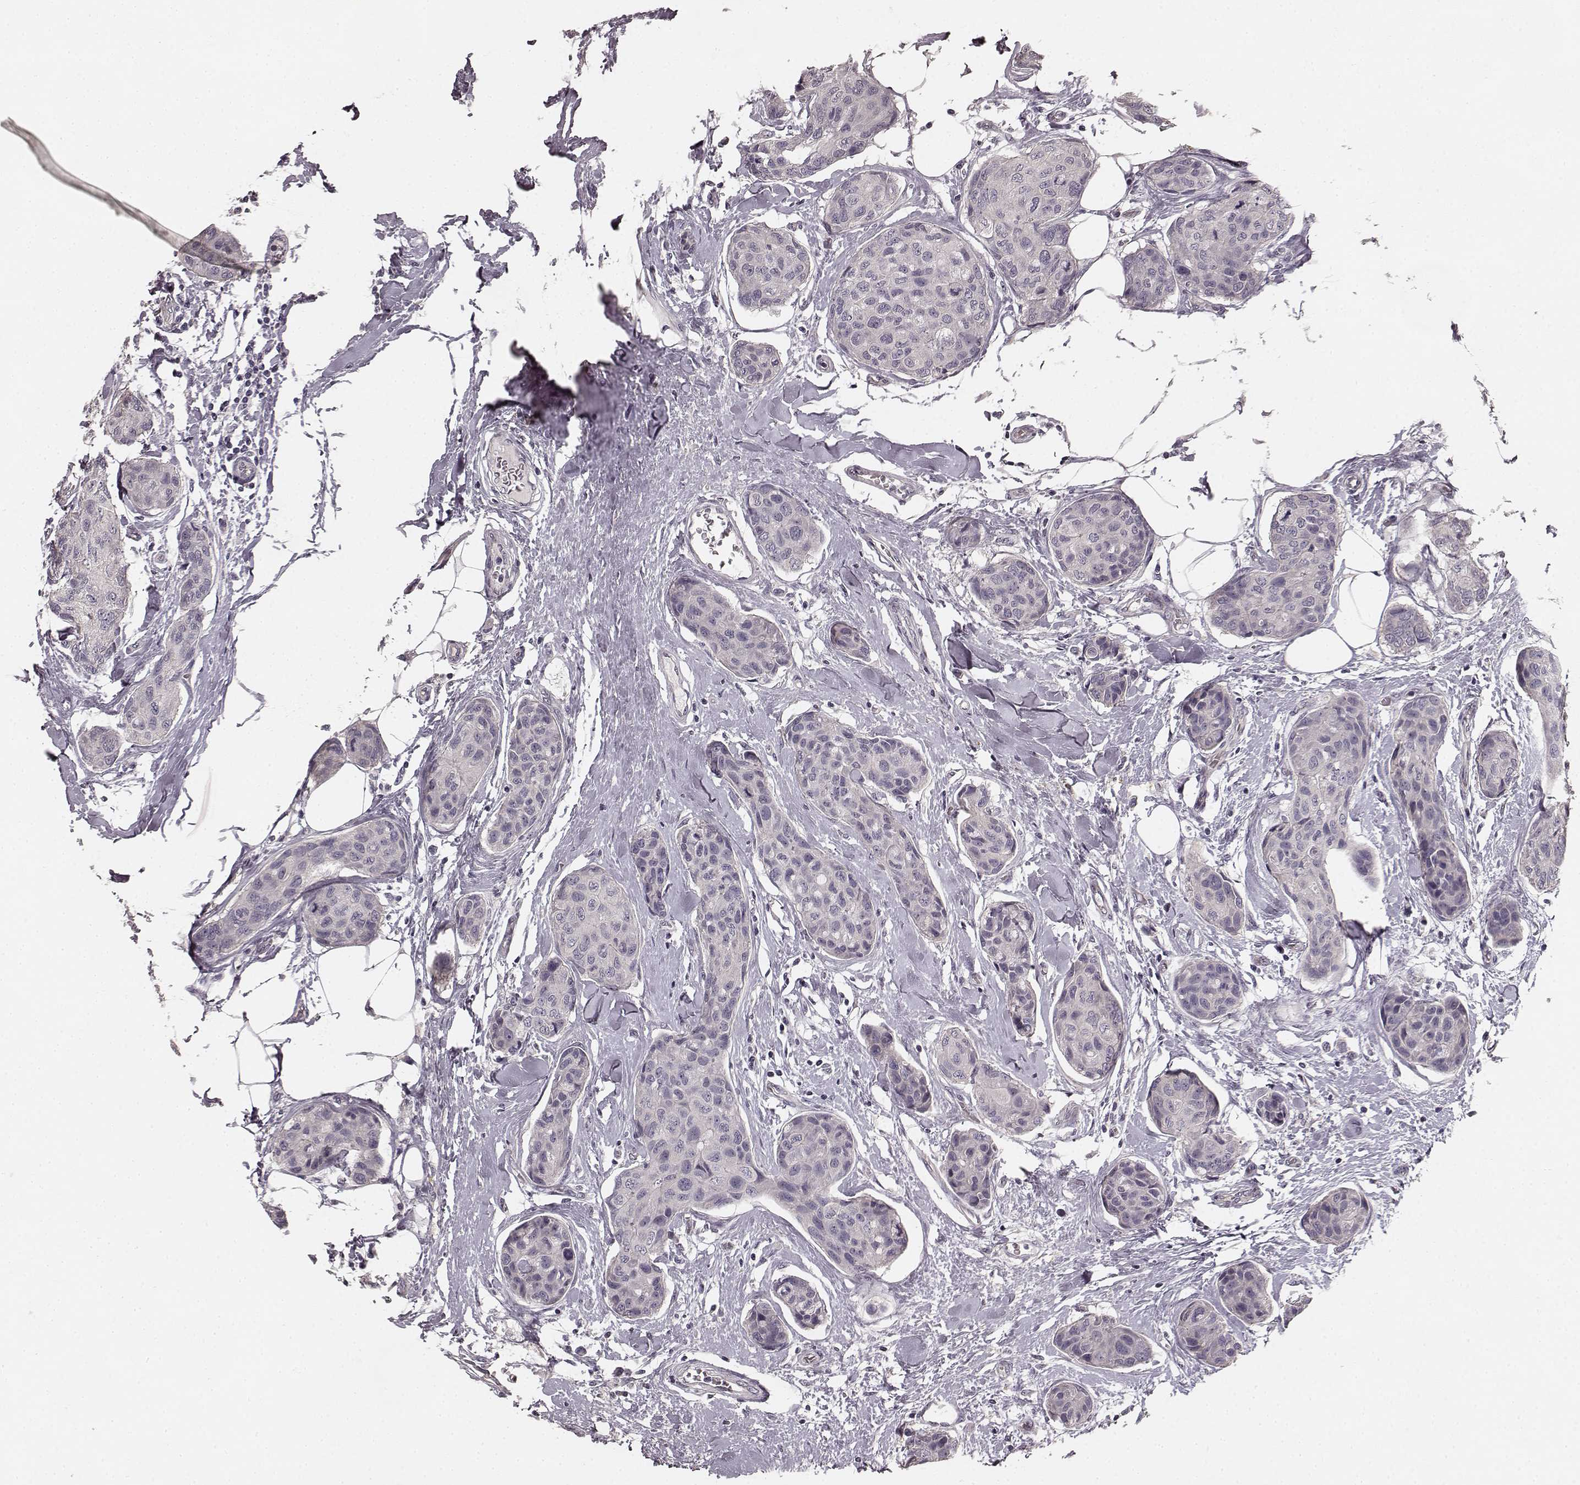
{"staining": {"intensity": "negative", "quantity": "none", "location": "none"}, "tissue": "breast cancer", "cell_type": "Tumor cells", "image_type": "cancer", "snomed": [{"axis": "morphology", "description": "Duct carcinoma"}, {"axis": "topography", "description": "Breast"}], "caption": "An image of breast cancer (intraductal carcinoma) stained for a protein exhibits no brown staining in tumor cells.", "gene": "RIT2", "patient": {"sex": "female", "age": 80}}